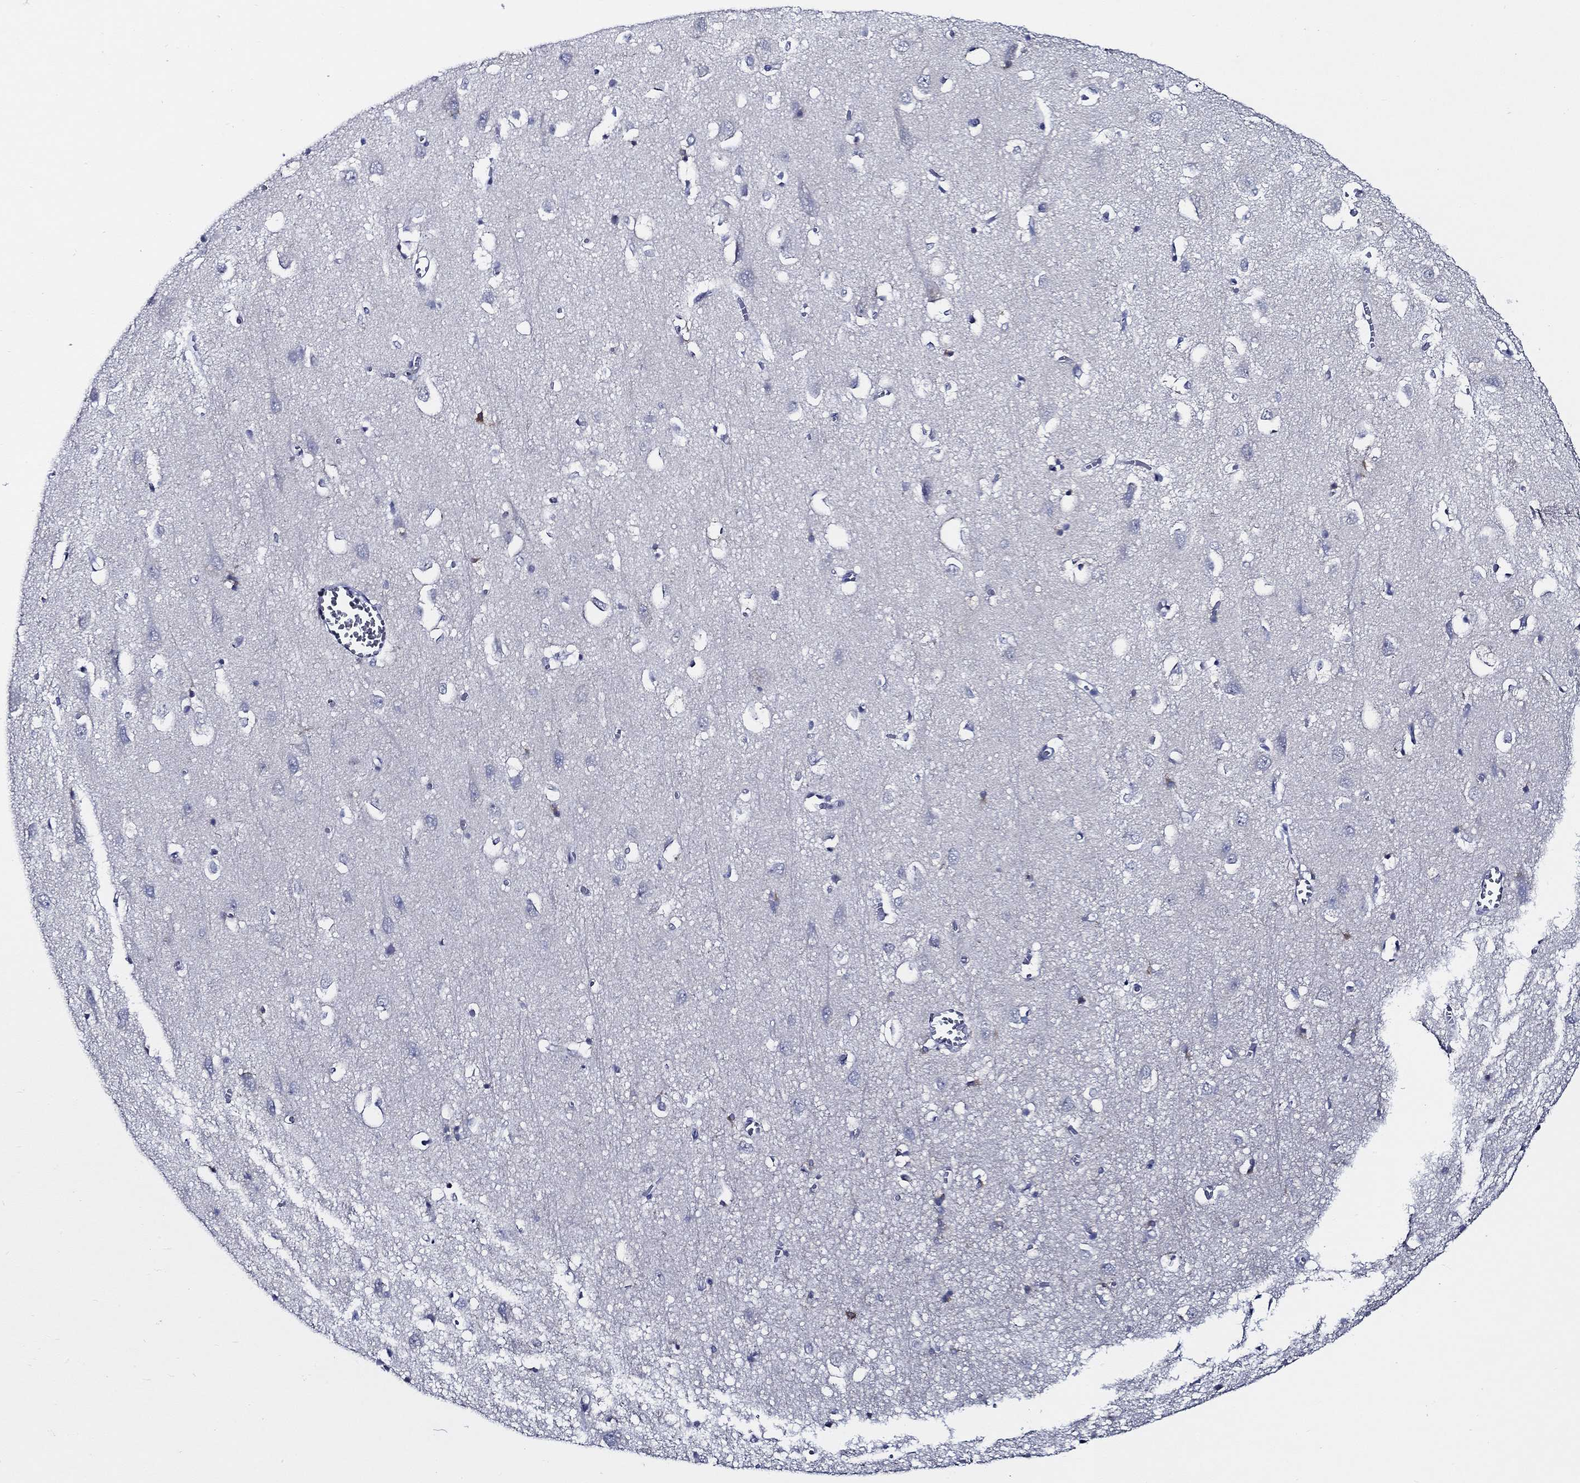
{"staining": {"intensity": "negative", "quantity": "none", "location": "none"}, "tissue": "cerebral cortex", "cell_type": "Endothelial cells", "image_type": "normal", "snomed": [{"axis": "morphology", "description": "Normal tissue, NOS"}, {"axis": "topography", "description": "Cerebral cortex"}], "caption": "This image is of benign cerebral cortex stained with IHC to label a protein in brown with the nuclei are counter-stained blue. There is no positivity in endothelial cells.", "gene": "C8orf48", "patient": {"sex": "male", "age": 70}}